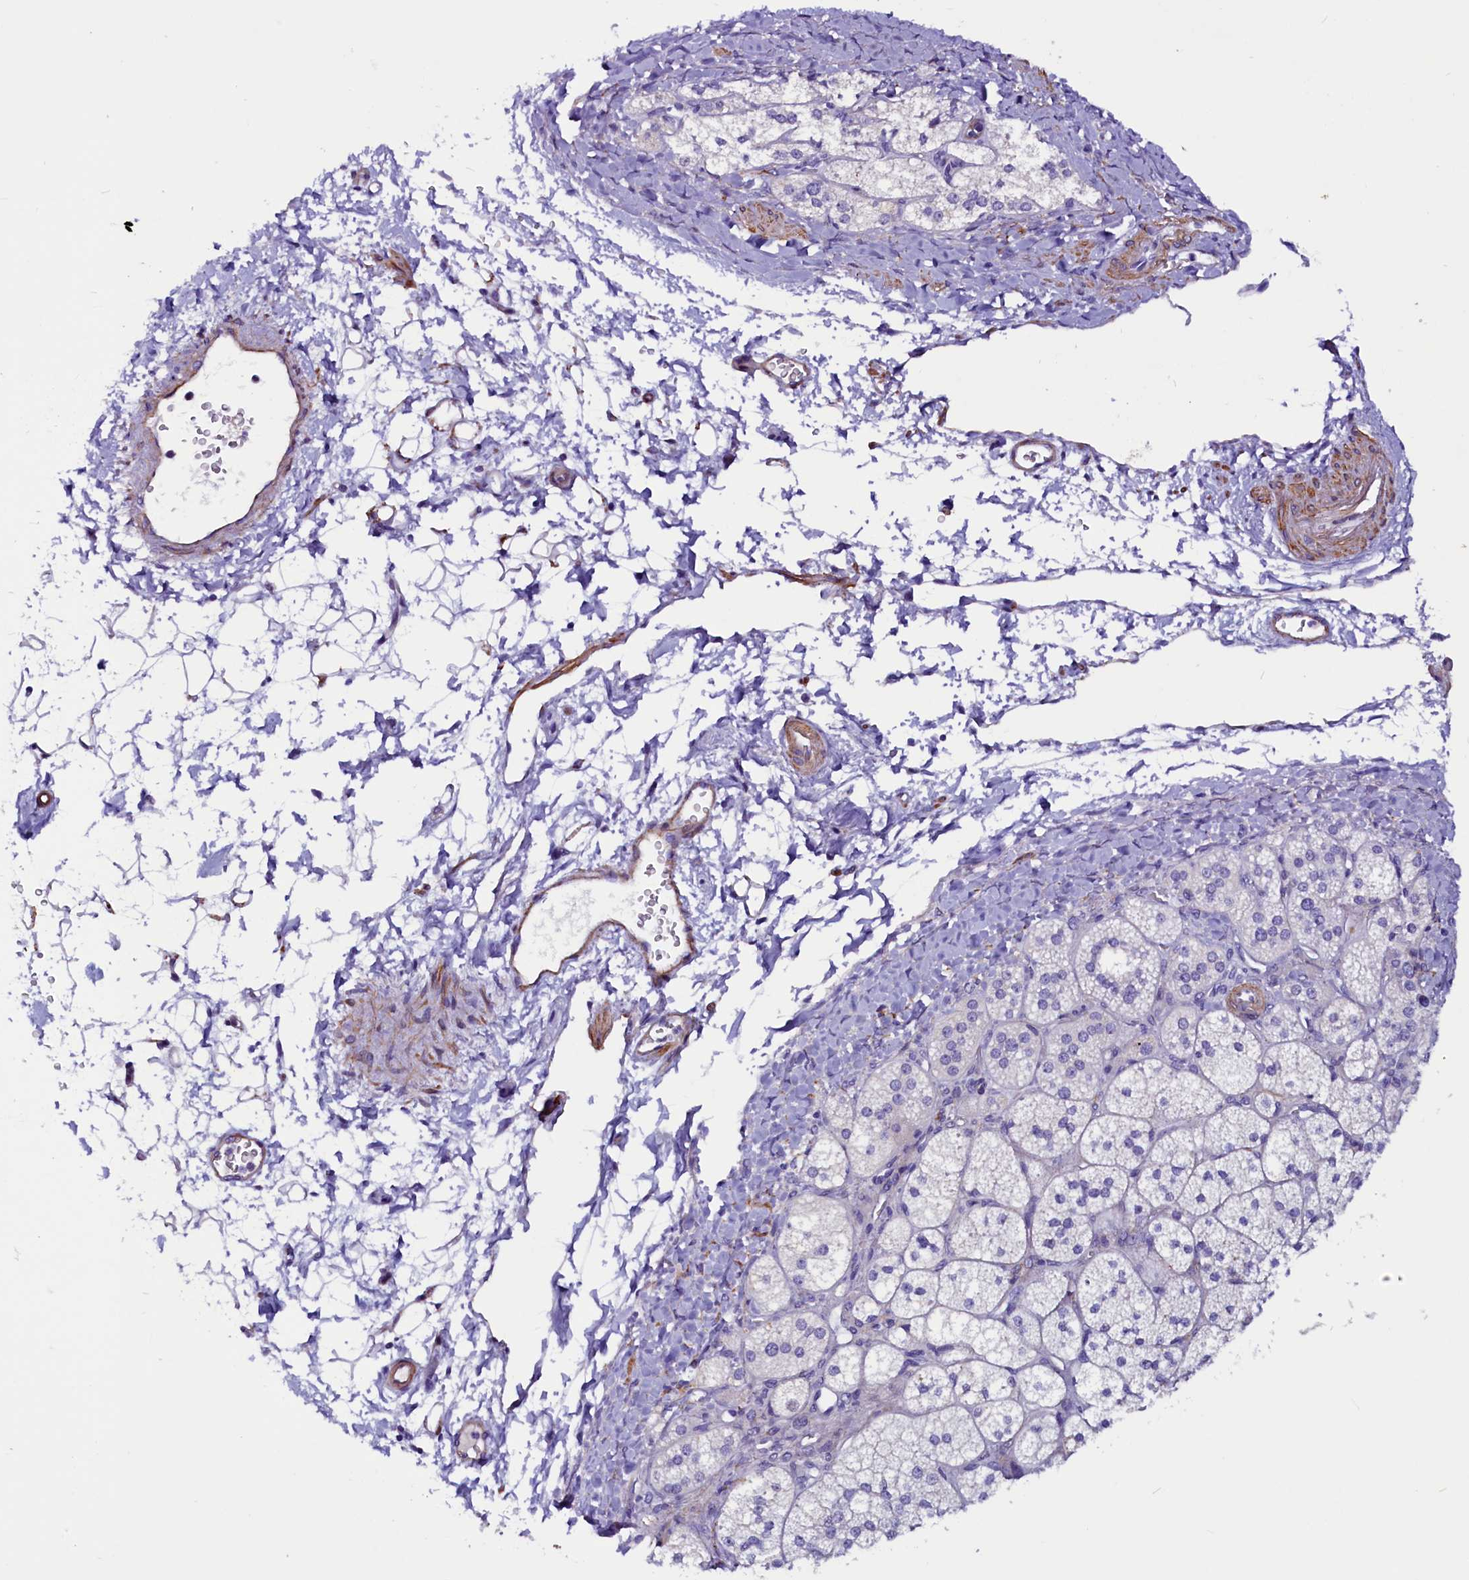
{"staining": {"intensity": "weak", "quantity": "<25%", "location": "cytoplasmic/membranous"}, "tissue": "adrenal gland", "cell_type": "Glandular cells", "image_type": "normal", "snomed": [{"axis": "morphology", "description": "Normal tissue, NOS"}, {"axis": "topography", "description": "Adrenal gland"}], "caption": "Immunohistochemical staining of unremarkable adrenal gland shows no significant staining in glandular cells.", "gene": "ZNF749", "patient": {"sex": "male", "age": 61}}